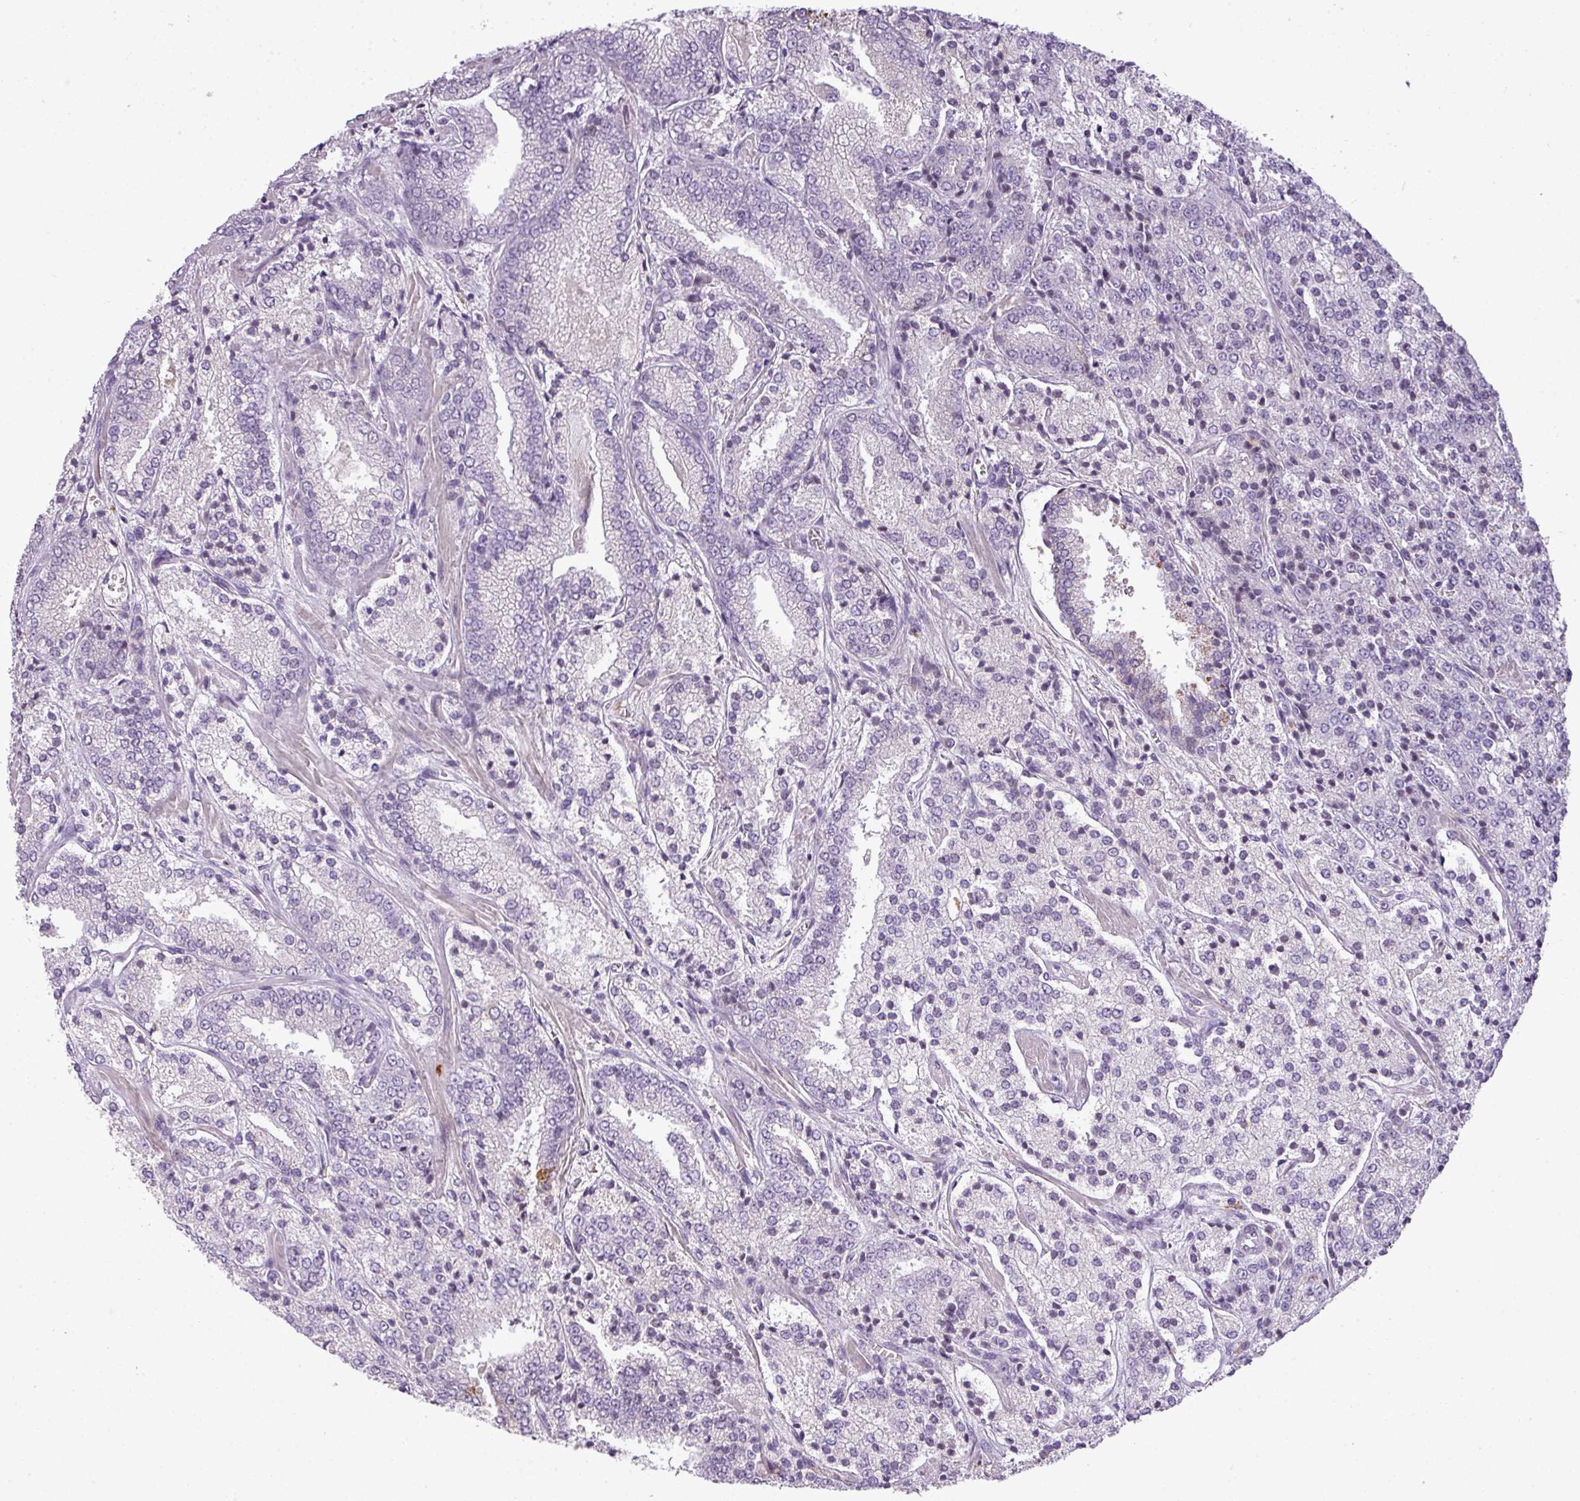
{"staining": {"intensity": "negative", "quantity": "none", "location": "none"}, "tissue": "prostate cancer", "cell_type": "Tumor cells", "image_type": "cancer", "snomed": [{"axis": "morphology", "description": "Adenocarcinoma, High grade"}, {"axis": "topography", "description": "Prostate"}], "caption": "IHC of prostate high-grade adenocarcinoma displays no positivity in tumor cells.", "gene": "C4B", "patient": {"sex": "male", "age": 63}}